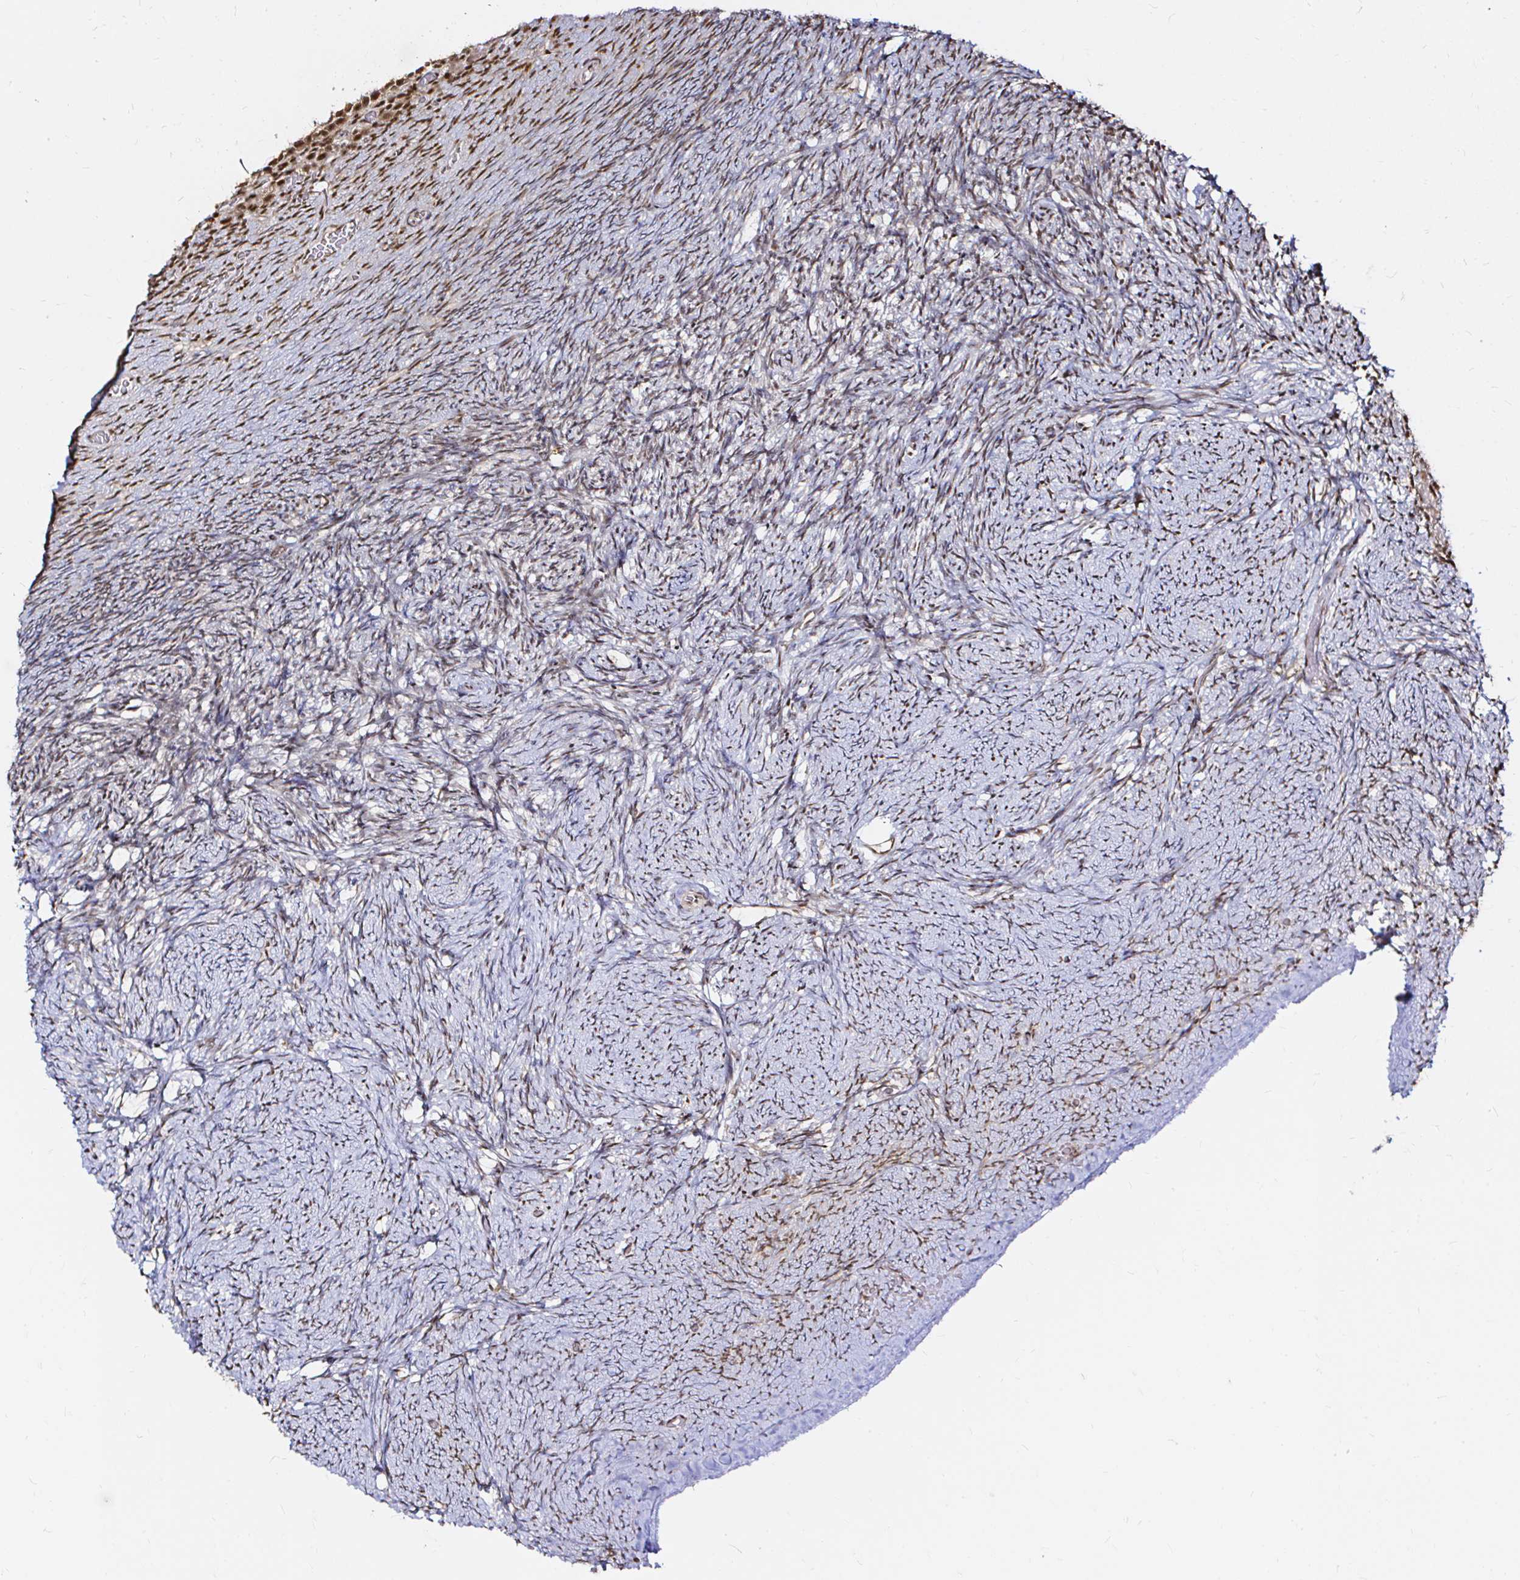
{"staining": {"intensity": "moderate", "quantity": ">75%", "location": "nuclear"}, "tissue": "ovary", "cell_type": "Ovarian stroma cells", "image_type": "normal", "snomed": [{"axis": "morphology", "description": "Normal tissue, NOS"}, {"axis": "topography", "description": "Ovary"}], "caption": "A histopathology image showing moderate nuclear staining in approximately >75% of ovarian stroma cells in normal ovary, as visualized by brown immunohistochemical staining.", "gene": "SNRPC", "patient": {"sex": "female", "age": 34}}